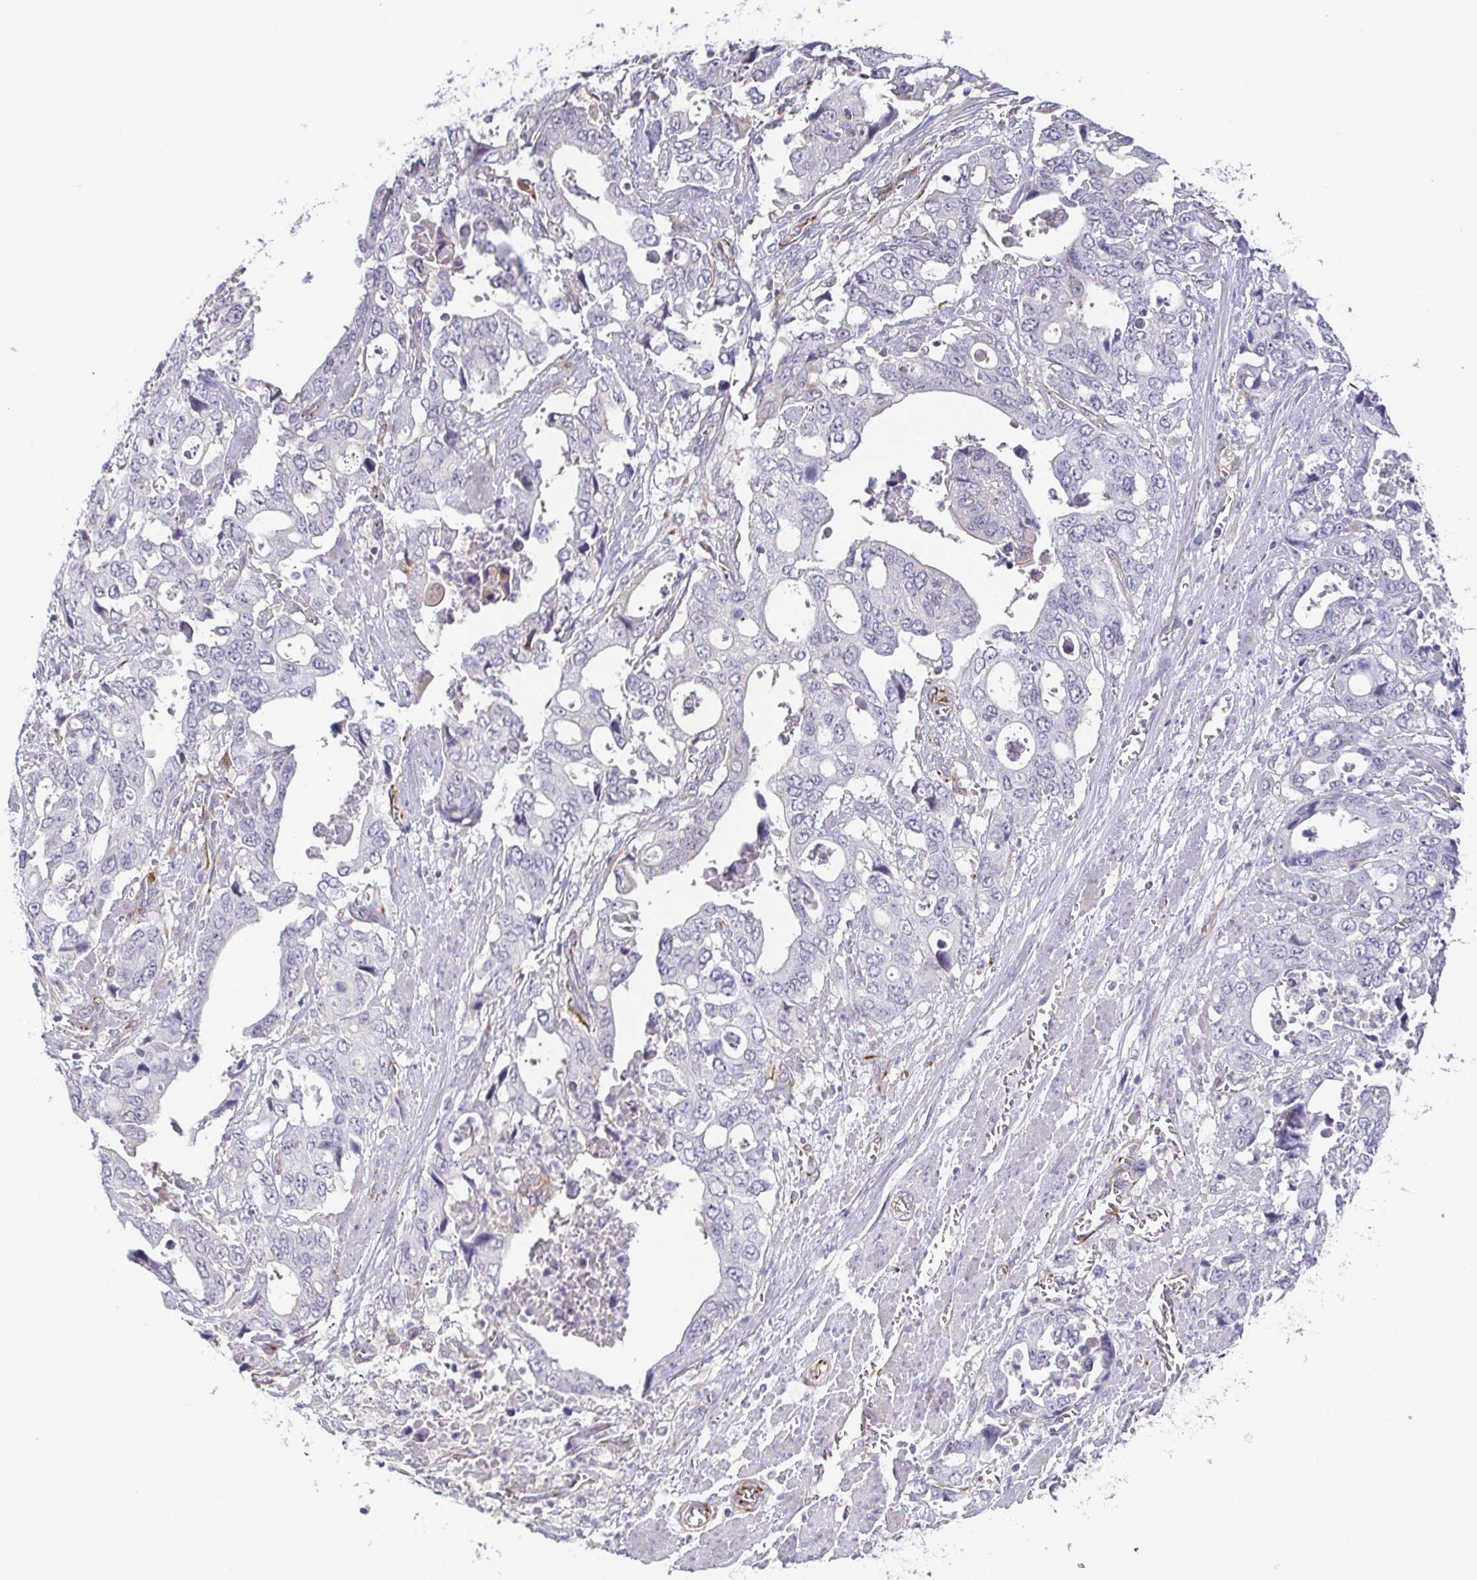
{"staining": {"intensity": "negative", "quantity": "none", "location": "none"}, "tissue": "stomach cancer", "cell_type": "Tumor cells", "image_type": "cancer", "snomed": [{"axis": "morphology", "description": "Adenocarcinoma, NOS"}, {"axis": "topography", "description": "Stomach, upper"}], "caption": "Human stomach cancer (adenocarcinoma) stained for a protein using immunohistochemistry (IHC) displays no positivity in tumor cells.", "gene": "COL17A1", "patient": {"sex": "male", "age": 74}}